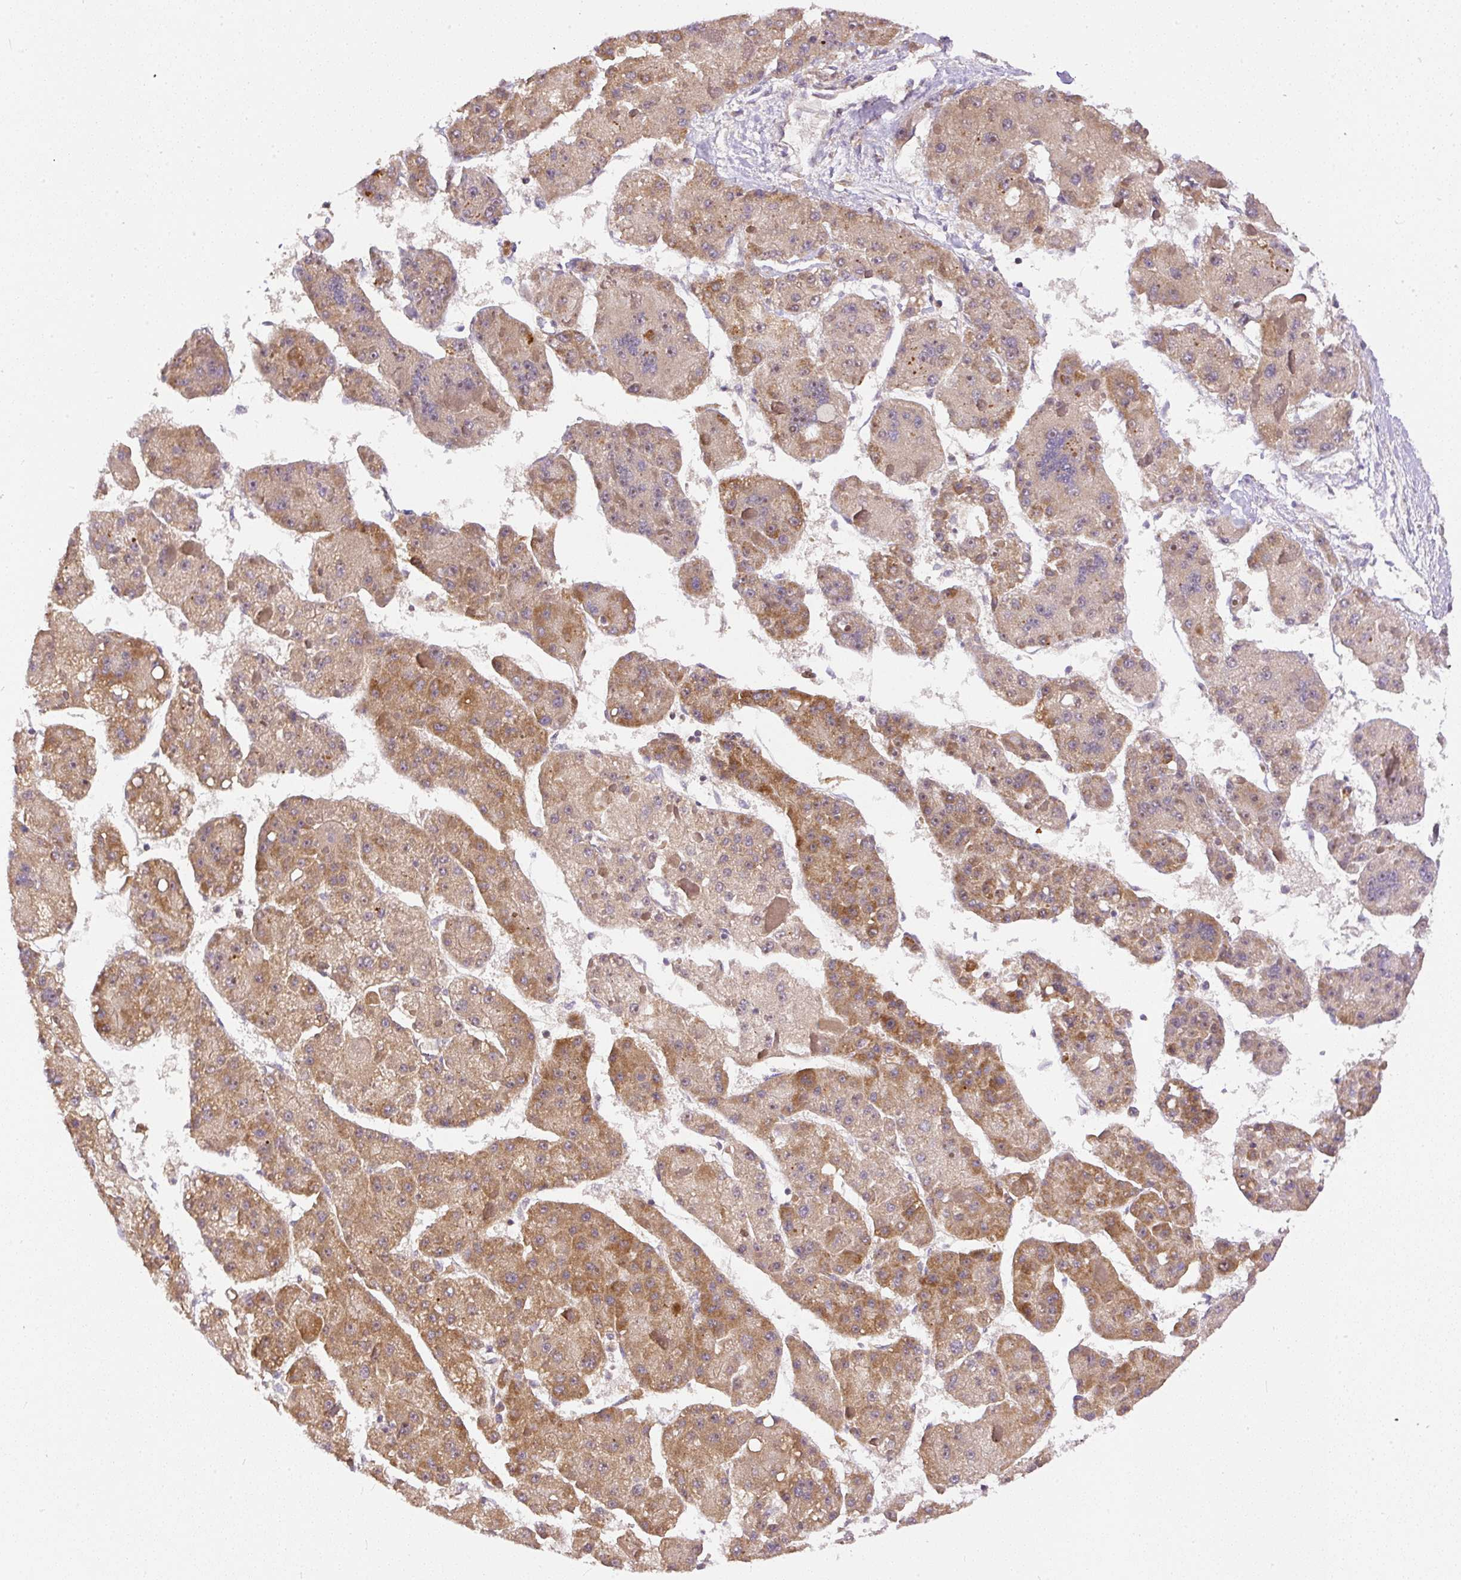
{"staining": {"intensity": "moderate", "quantity": ">75%", "location": "cytoplasmic/membranous"}, "tissue": "liver cancer", "cell_type": "Tumor cells", "image_type": "cancer", "snomed": [{"axis": "morphology", "description": "Carcinoma, Hepatocellular, NOS"}, {"axis": "topography", "description": "Liver"}], "caption": "Immunohistochemical staining of human liver hepatocellular carcinoma shows moderate cytoplasmic/membranous protein expression in about >75% of tumor cells.", "gene": "NDUFAF2", "patient": {"sex": "female", "age": 73}}